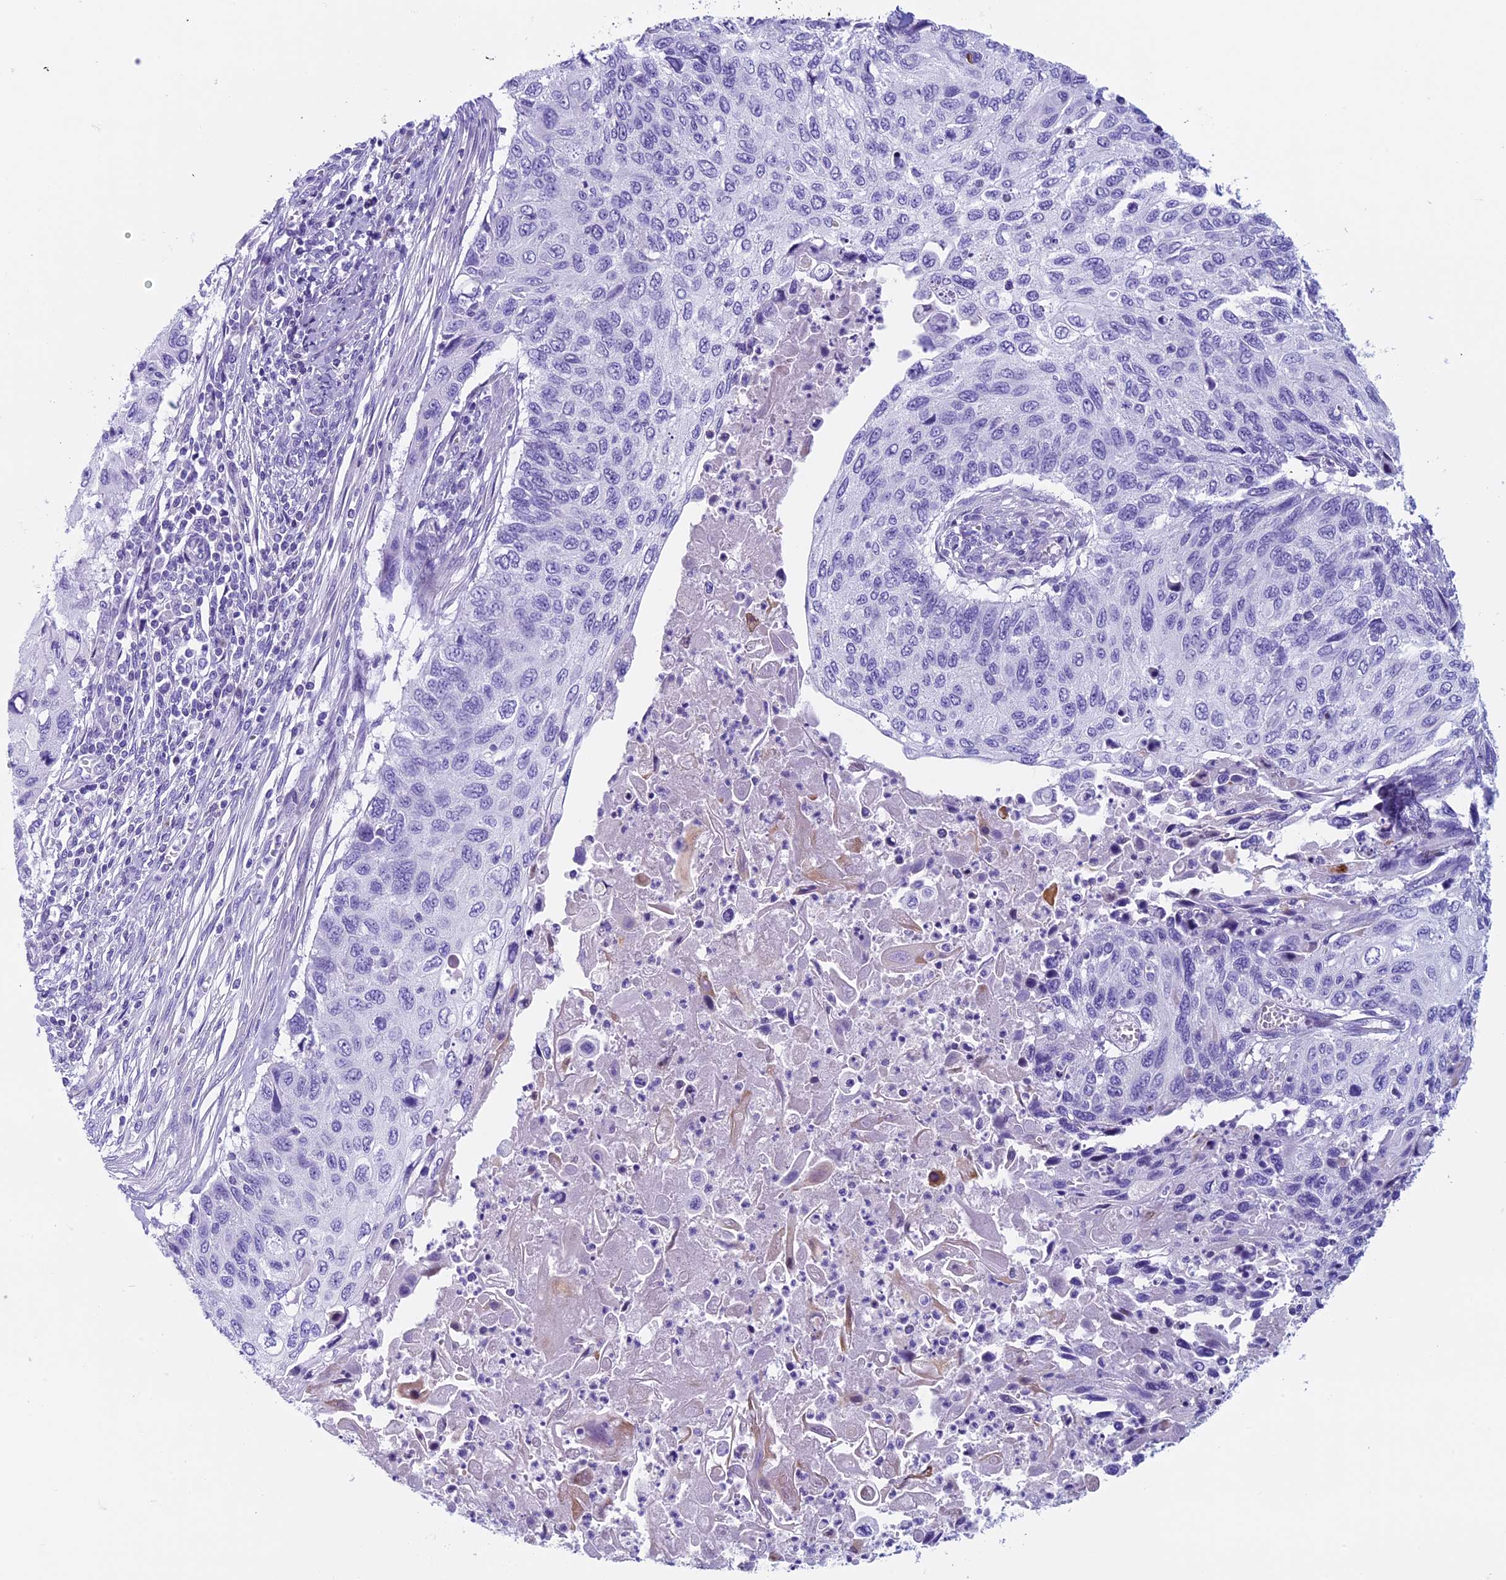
{"staining": {"intensity": "negative", "quantity": "none", "location": "none"}, "tissue": "cervical cancer", "cell_type": "Tumor cells", "image_type": "cancer", "snomed": [{"axis": "morphology", "description": "Squamous cell carcinoma, NOS"}, {"axis": "topography", "description": "Cervix"}], "caption": "Tumor cells show no significant protein expression in squamous cell carcinoma (cervical).", "gene": "ZNF563", "patient": {"sex": "female", "age": 70}}